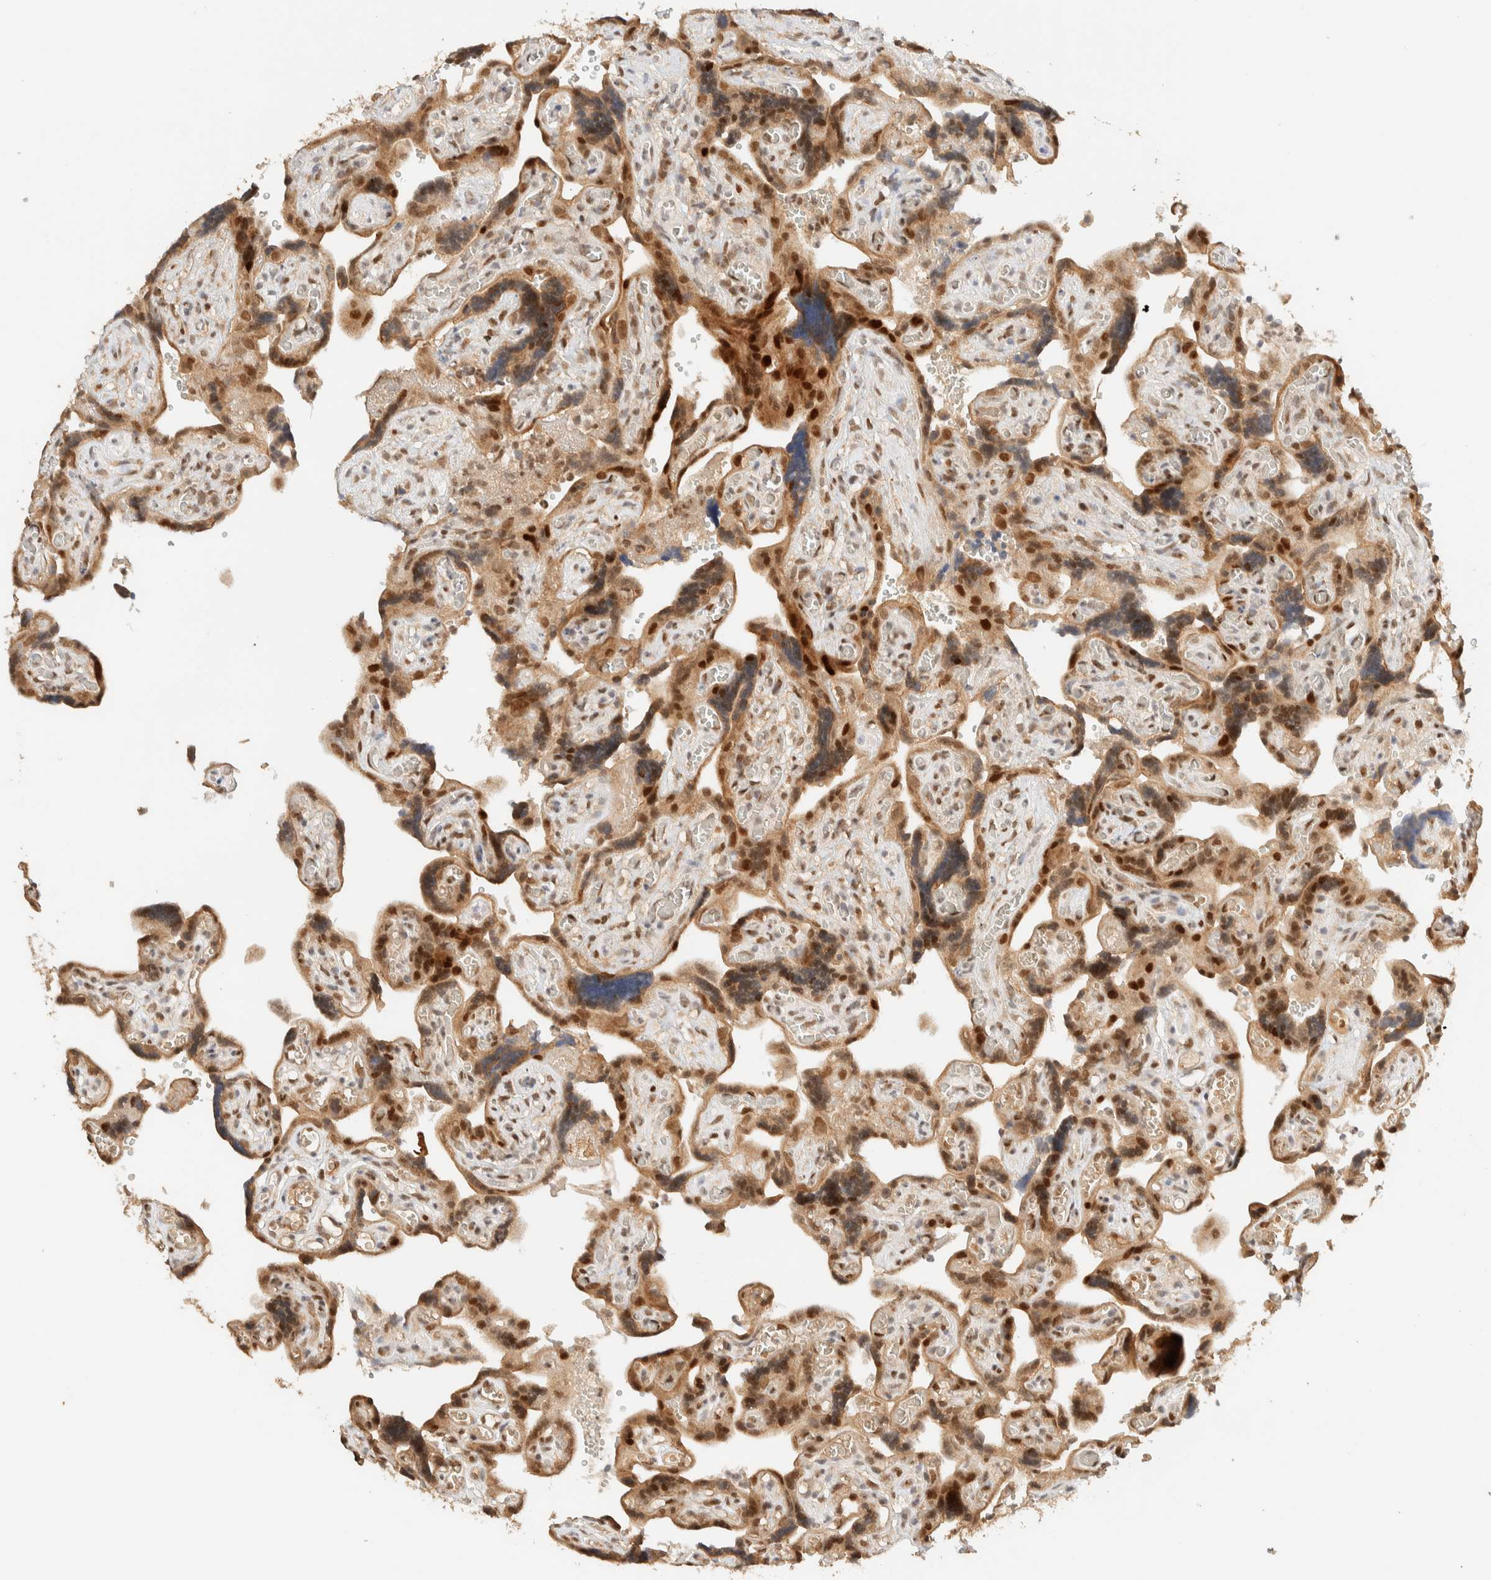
{"staining": {"intensity": "moderate", "quantity": "25%-75%", "location": "cytoplasmic/membranous,nuclear"}, "tissue": "placenta", "cell_type": "Decidual cells", "image_type": "normal", "snomed": [{"axis": "morphology", "description": "Normal tissue, NOS"}, {"axis": "topography", "description": "Placenta"}], "caption": "Normal placenta shows moderate cytoplasmic/membranous,nuclear expression in about 25%-75% of decidual cells, visualized by immunohistochemistry. The staining is performed using DAB brown chromogen to label protein expression. The nuclei are counter-stained blue using hematoxylin.", "gene": "ZBTB34", "patient": {"sex": "female", "age": 30}}